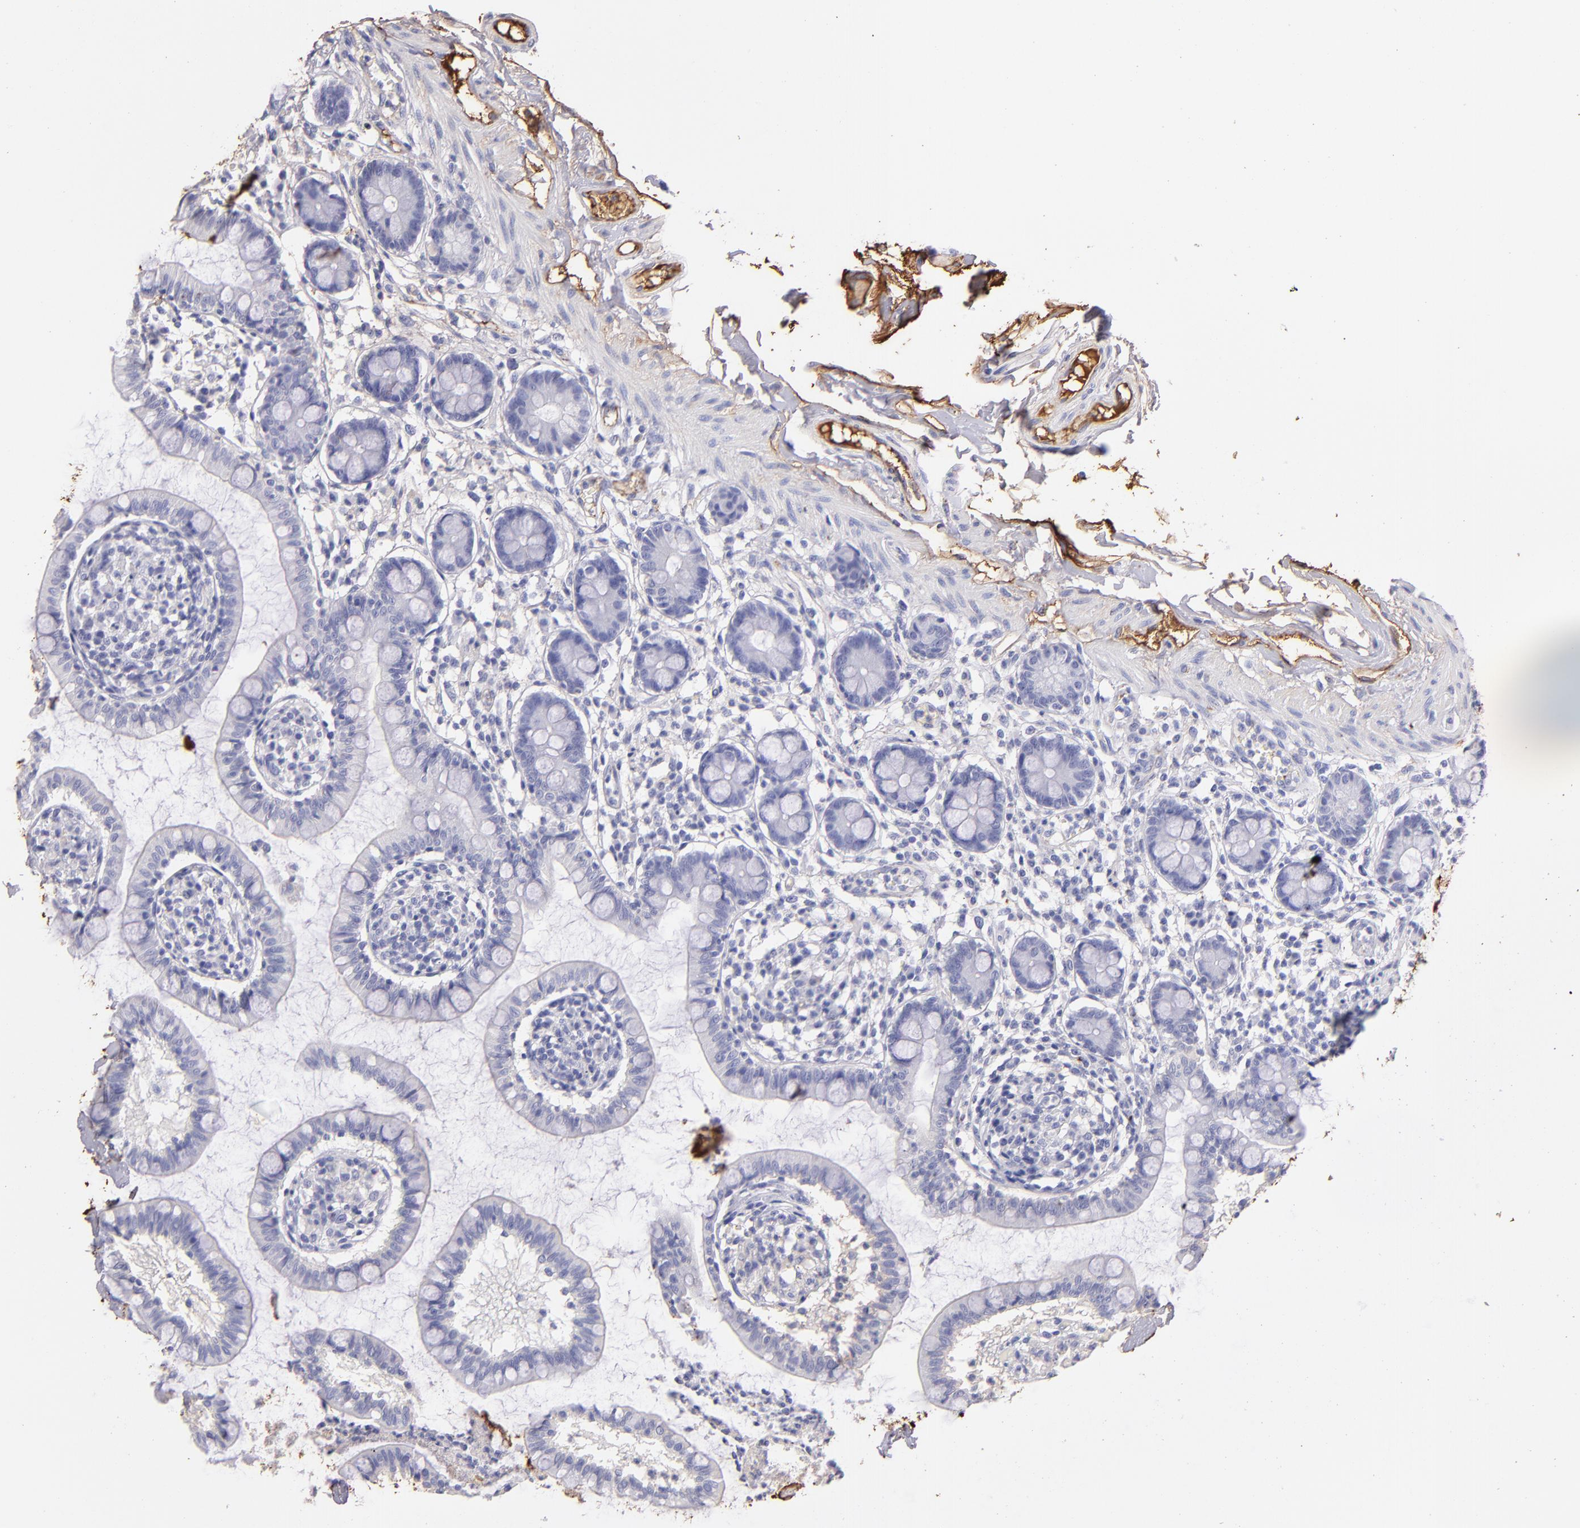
{"staining": {"intensity": "negative", "quantity": "none", "location": "none"}, "tissue": "small intestine", "cell_type": "Glandular cells", "image_type": "normal", "snomed": [{"axis": "morphology", "description": "Normal tissue, NOS"}, {"axis": "topography", "description": "Small intestine"}], "caption": "Immunohistochemistry image of normal small intestine: small intestine stained with DAB (3,3'-diaminobenzidine) shows no significant protein staining in glandular cells.", "gene": "FGB", "patient": {"sex": "female", "age": 61}}